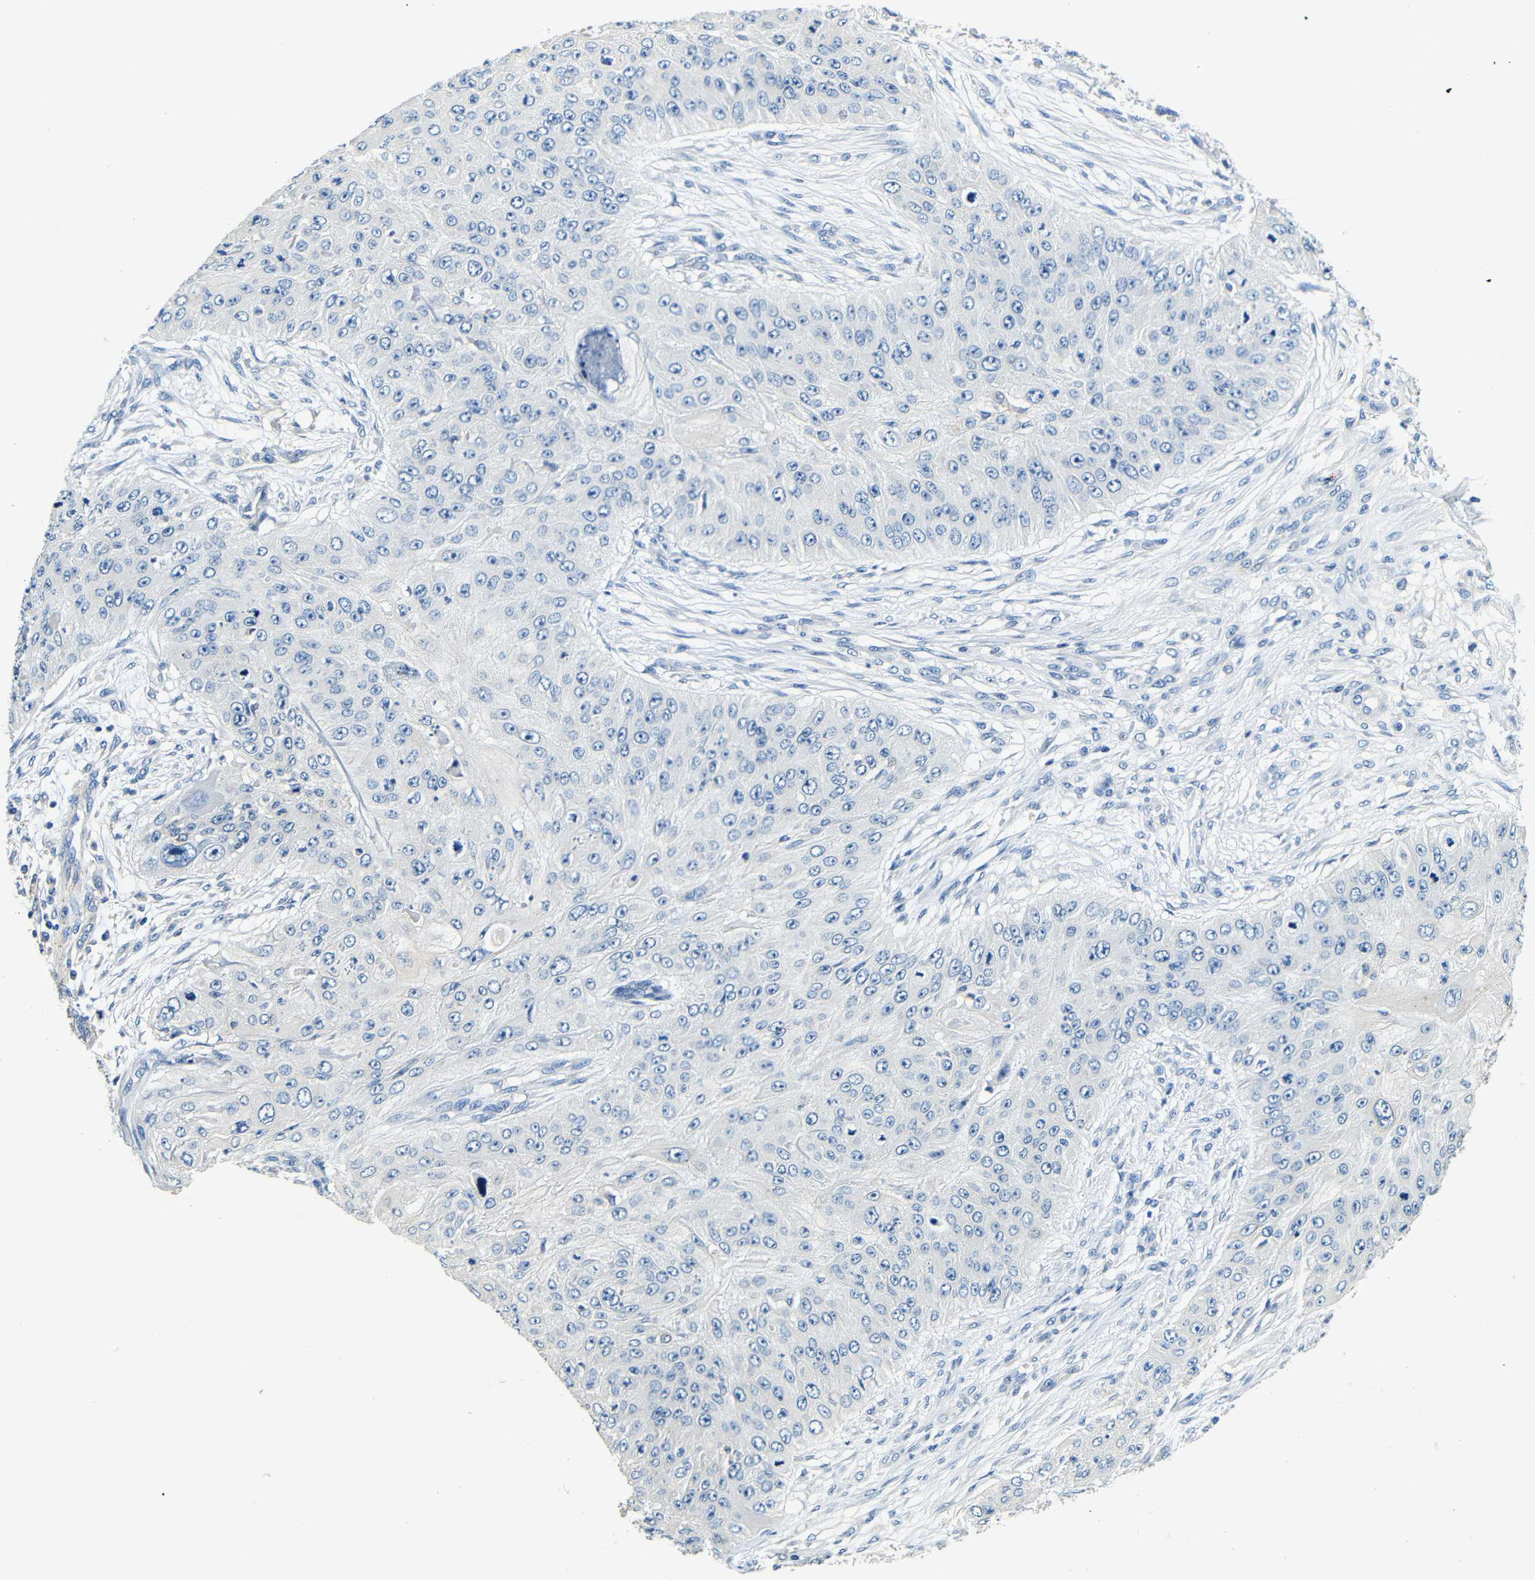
{"staining": {"intensity": "negative", "quantity": "none", "location": "none"}, "tissue": "skin cancer", "cell_type": "Tumor cells", "image_type": "cancer", "snomed": [{"axis": "morphology", "description": "Squamous cell carcinoma, NOS"}, {"axis": "topography", "description": "Skin"}], "caption": "Immunohistochemistry micrograph of skin squamous cell carcinoma stained for a protein (brown), which shows no staining in tumor cells. (DAB (3,3'-diaminobenzidine) IHC, high magnification).", "gene": "FMO5", "patient": {"sex": "female", "age": 80}}